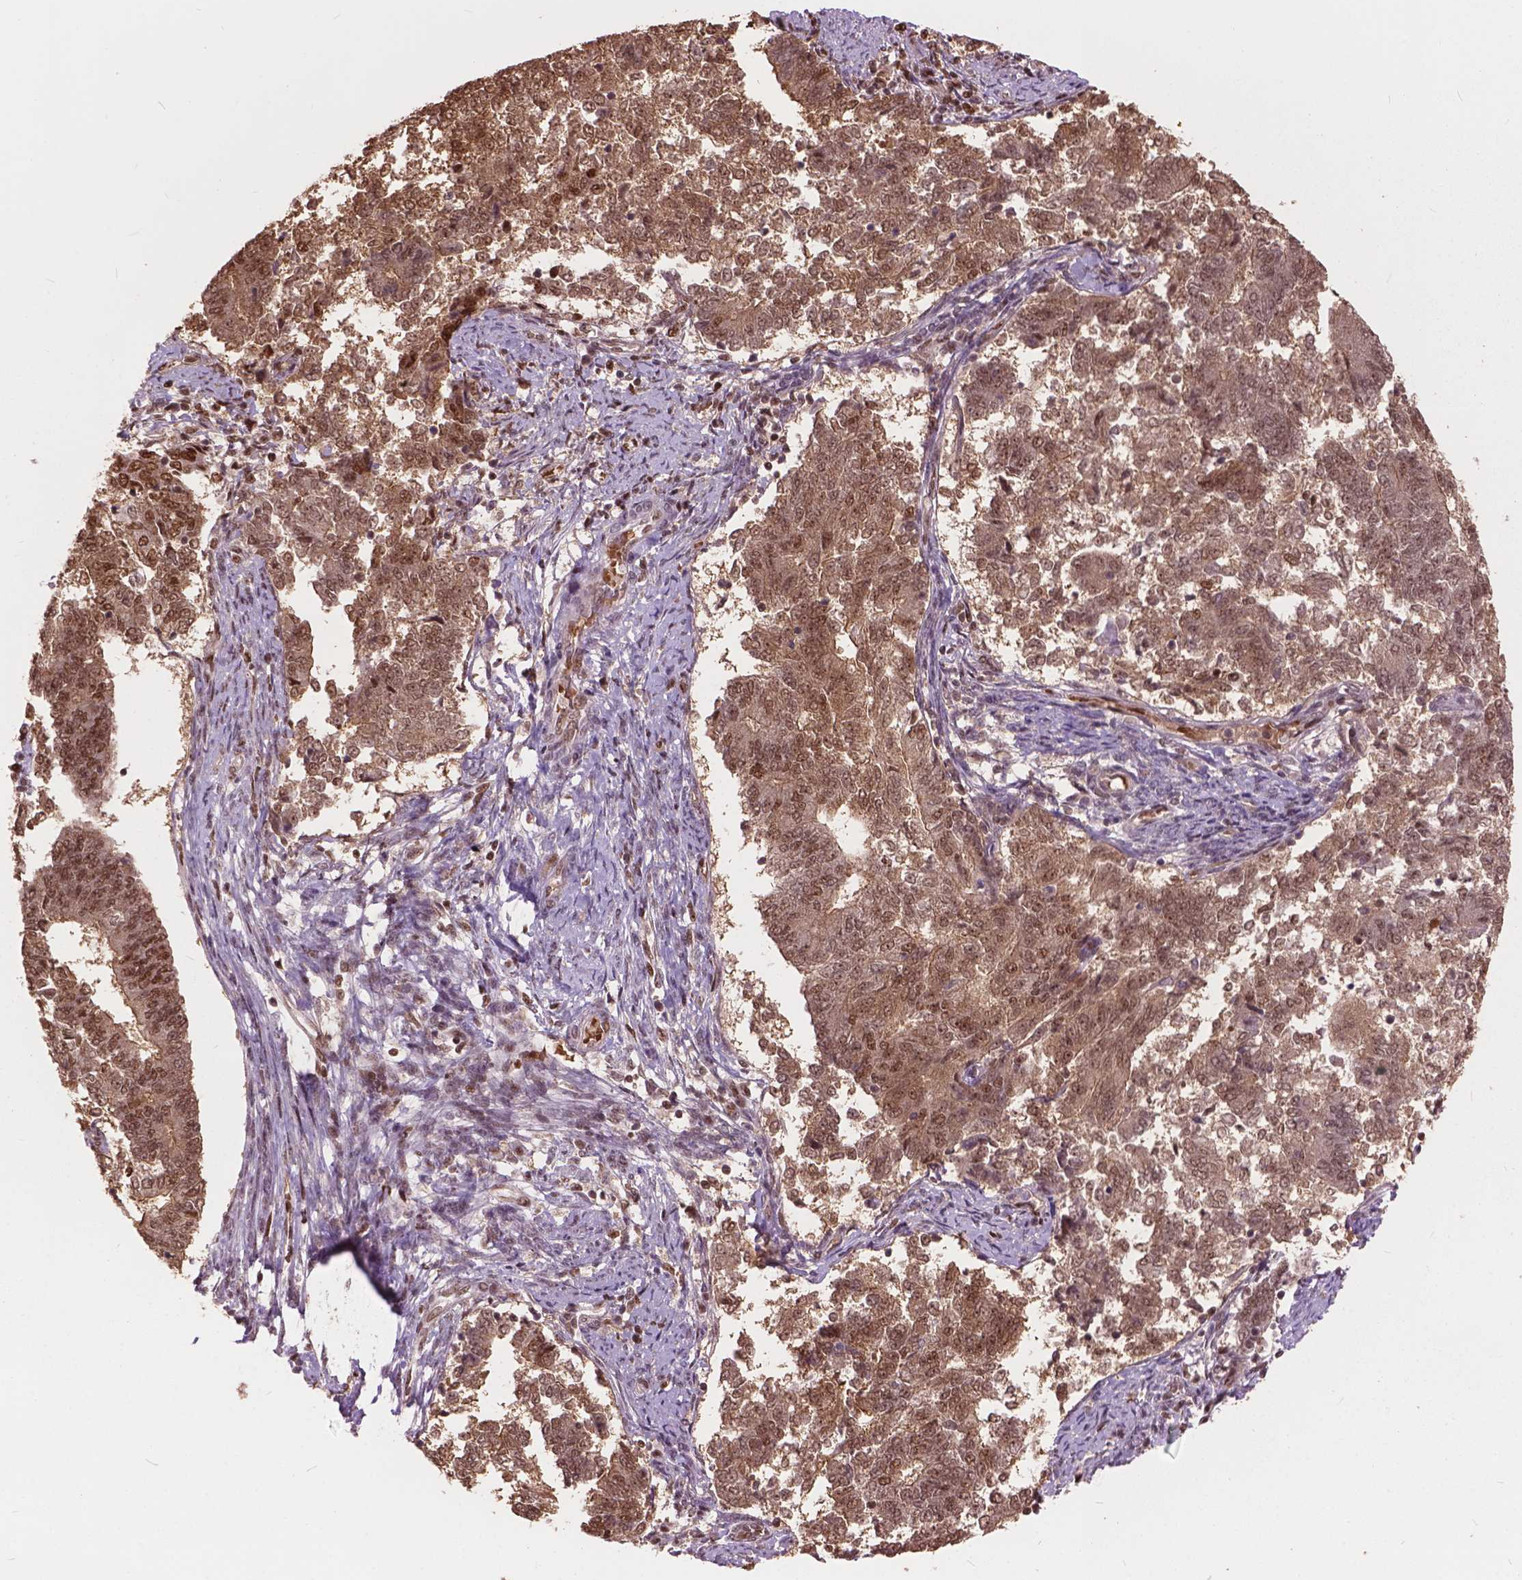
{"staining": {"intensity": "moderate", "quantity": ">75%", "location": "cytoplasmic/membranous,nuclear"}, "tissue": "endometrial cancer", "cell_type": "Tumor cells", "image_type": "cancer", "snomed": [{"axis": "morphology", "description": "Adenocarcinoma, NOS"}, {"axis": "topography", "description": "Endometrium"}], "caption": "IHC staining of endometrial cancer, which demonstrates medium levels of moderate cytoplasmic/membranous and nuclear staining in about >75% of tumor cells indicating moderate cytoplasmic/membranous and nuclear protein positivity. The staining was performed using DAB (brown) for protein detection and nuclei were counterstained in hematoxylin (blue).", "gene": "ANP32B", "patient": {"sex": "female", "age": 65}}